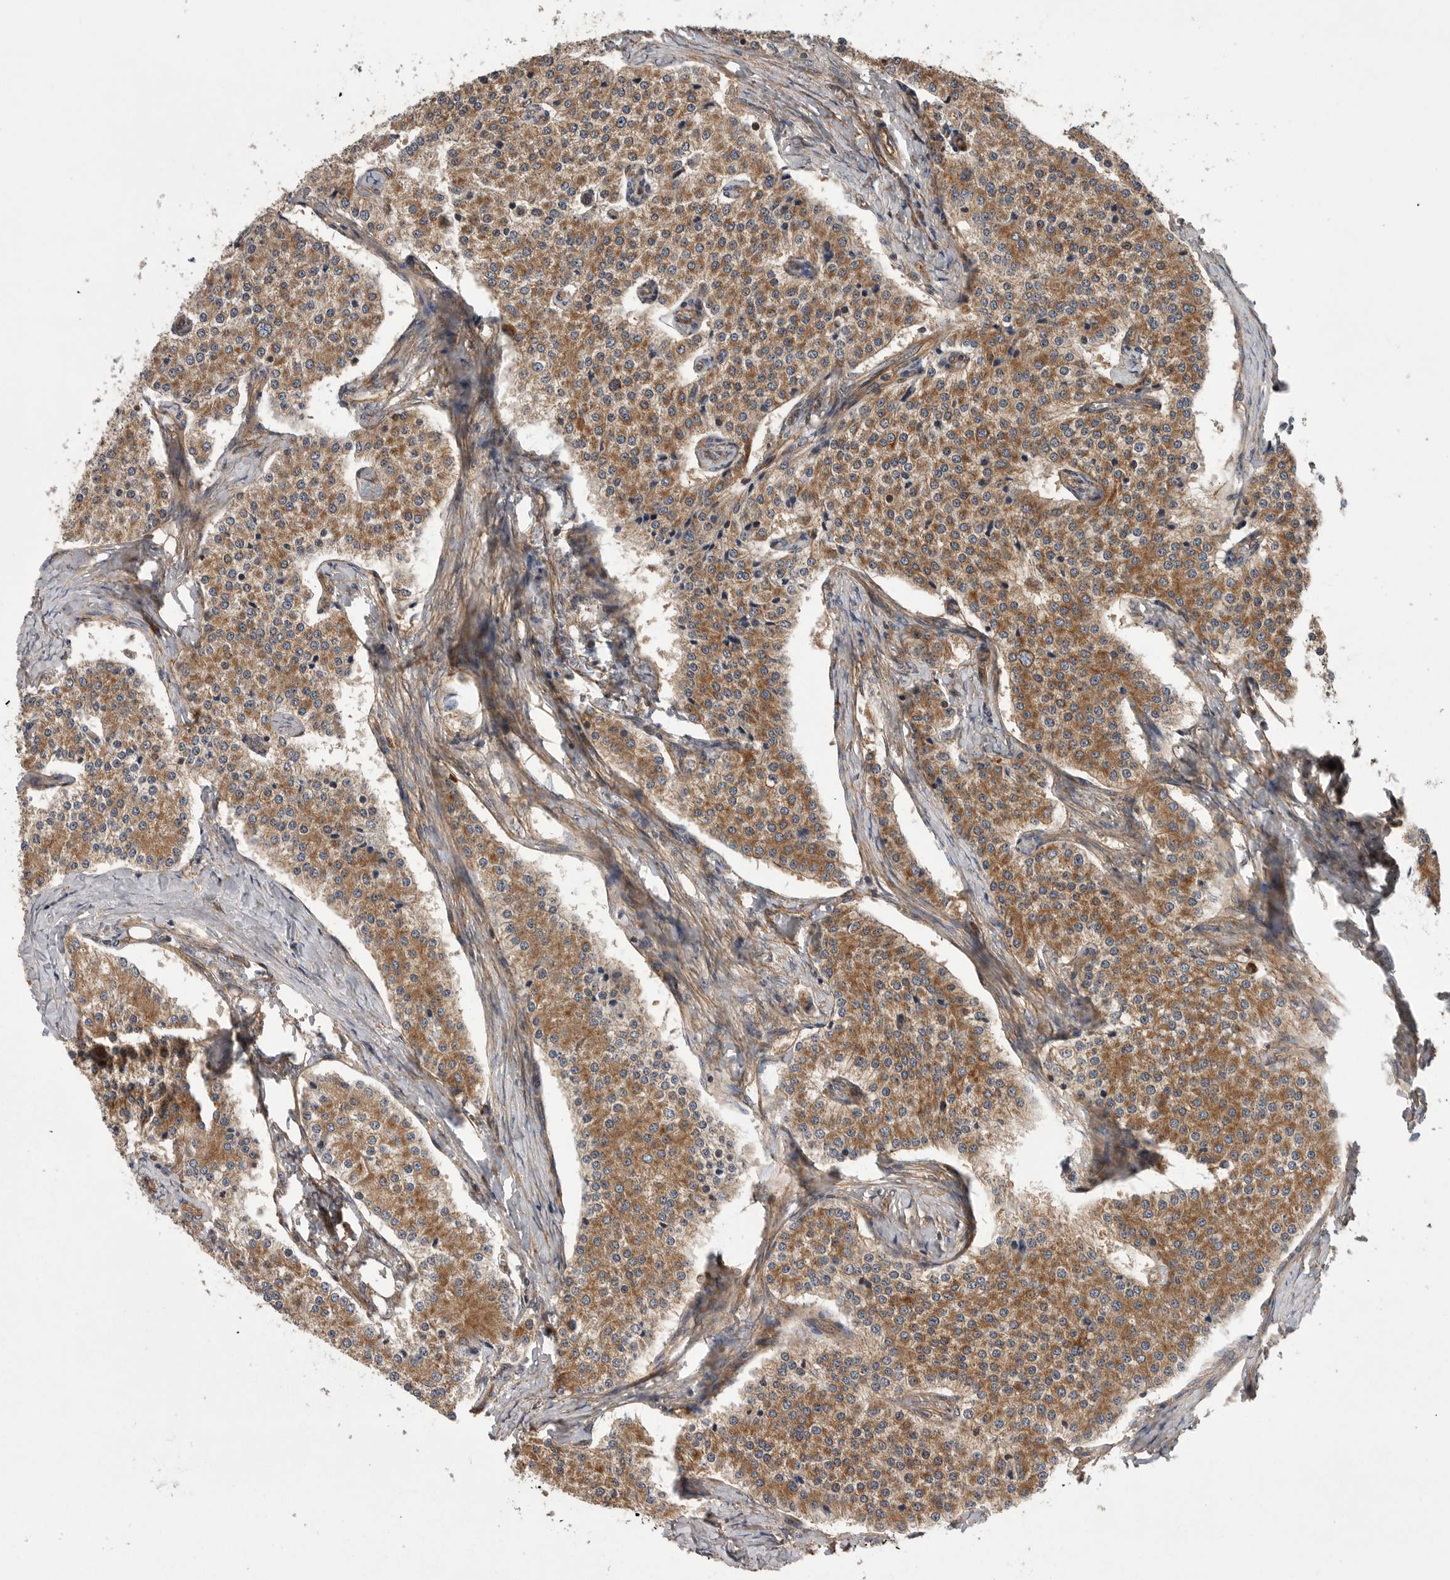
{"staining": {"intensity": "moderate", "quantity": ">75%", "location": "cytoplasmic/membranous"}, "tissue": "carcinoid", "cell_type": "Tumor cells", "image_type": "cancer", "snomed": [{"axis": "morphology", "description": "Carcinoid, malignant, NOS"}, {"axis": "topography", "description": "Colon"}], "caption": "A high-resolution micrograph shows immunohistochemistry staining of carcinoid, which displays moderate cytoplasmic/membranous expression in approximately >75% of tumor cells. (IHC, brightfield microscopy, high magnification).", "gene": "OXR1", "patient": {"sex": "female", "age": 52}}